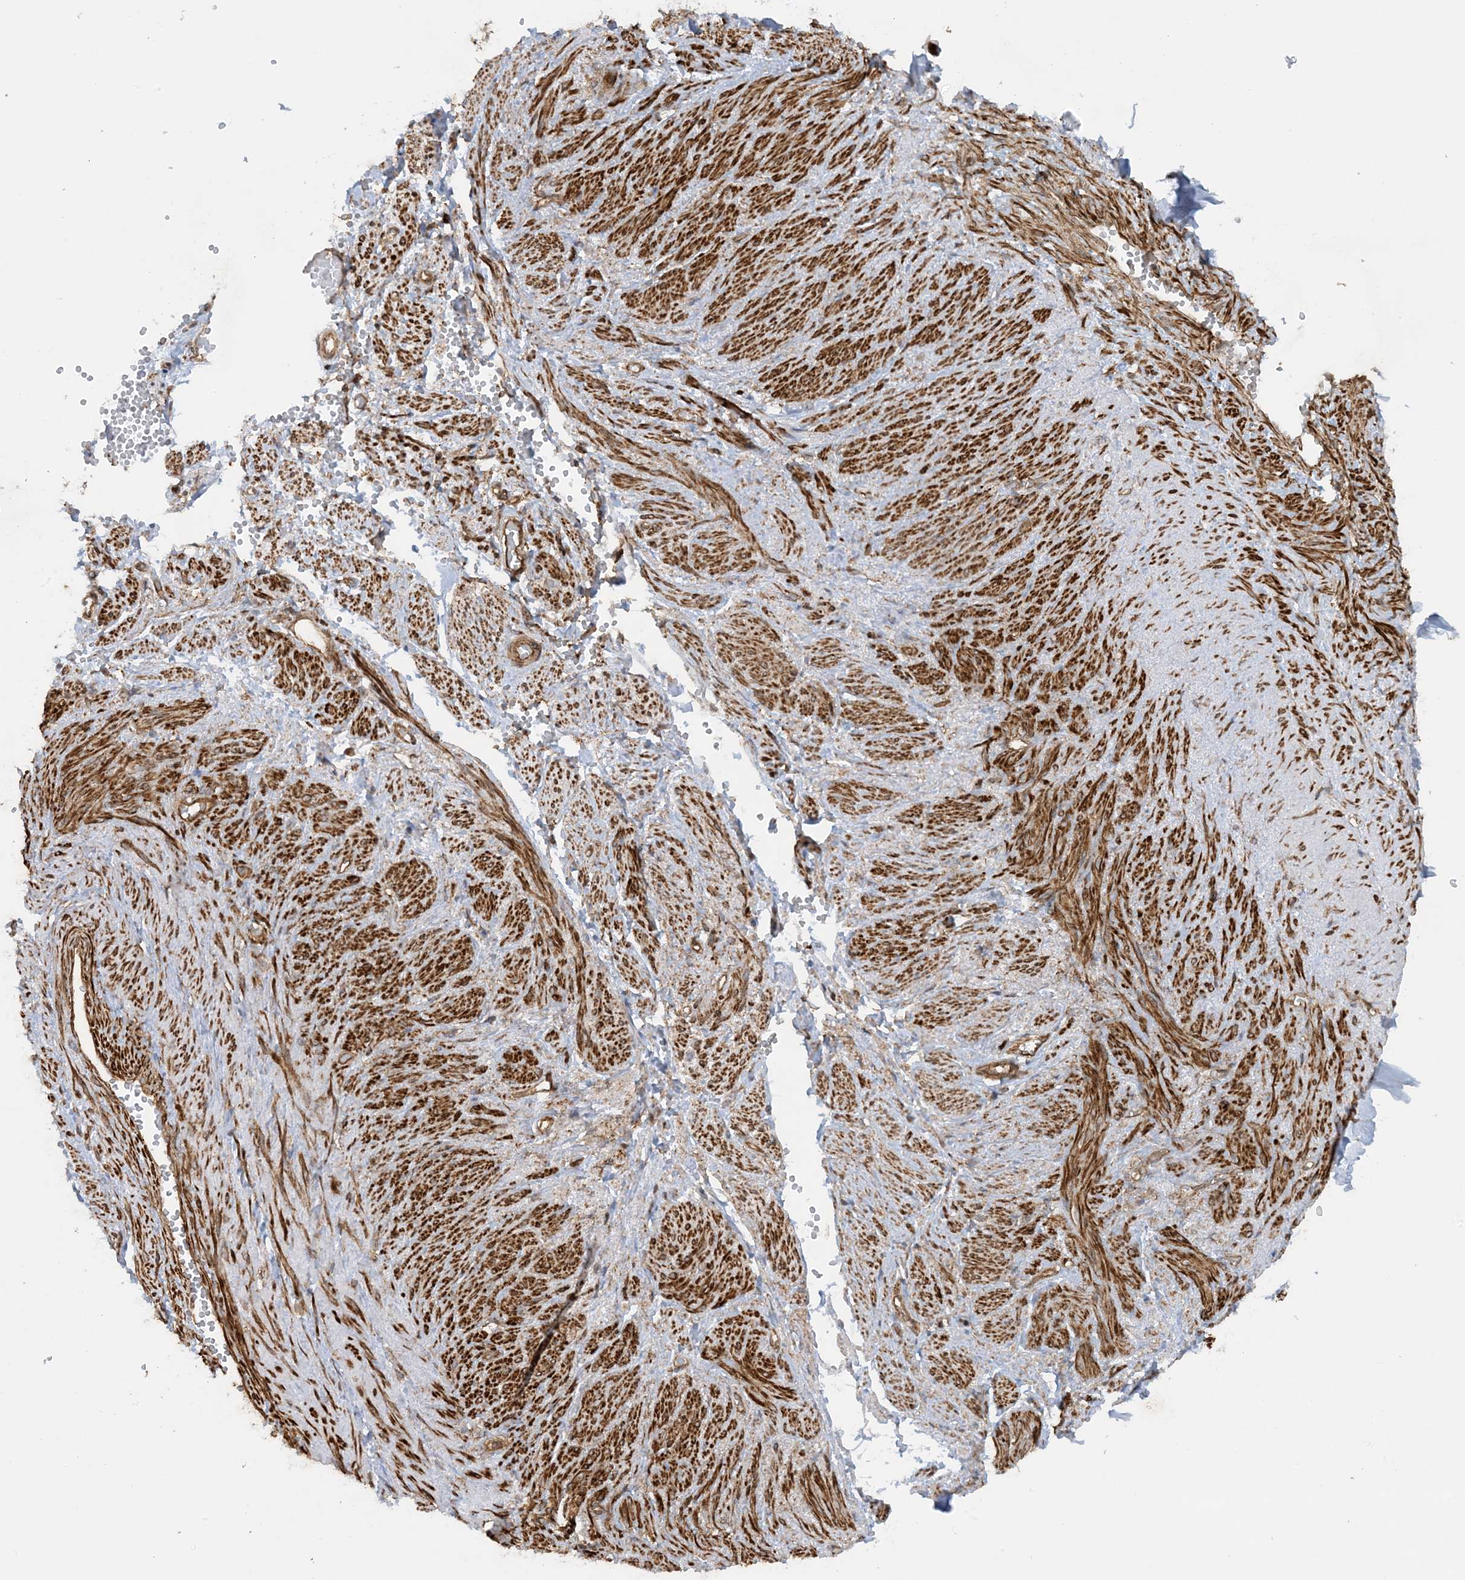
{"staining": {"intensity": "negative", "quantity": "none", "location": "none"}, "tissue": "adipose tissue", "cell_type": "Adipocytes", "image_type": "normal", "snomed": [{"axis": "morphology", "description": "Normal tissue, NOS"}, {"axis": "topography", "description": "Smooth muscle"}, {"axis": "topography", "description": "Peripheral nerve tissue"}], "caption": "Immunohistochemical staining of benign human adipose tissue reveals no significant positivity in adipocytes.", "gene": "STAM2", "patient": {"sex": "female", "age": 39}}